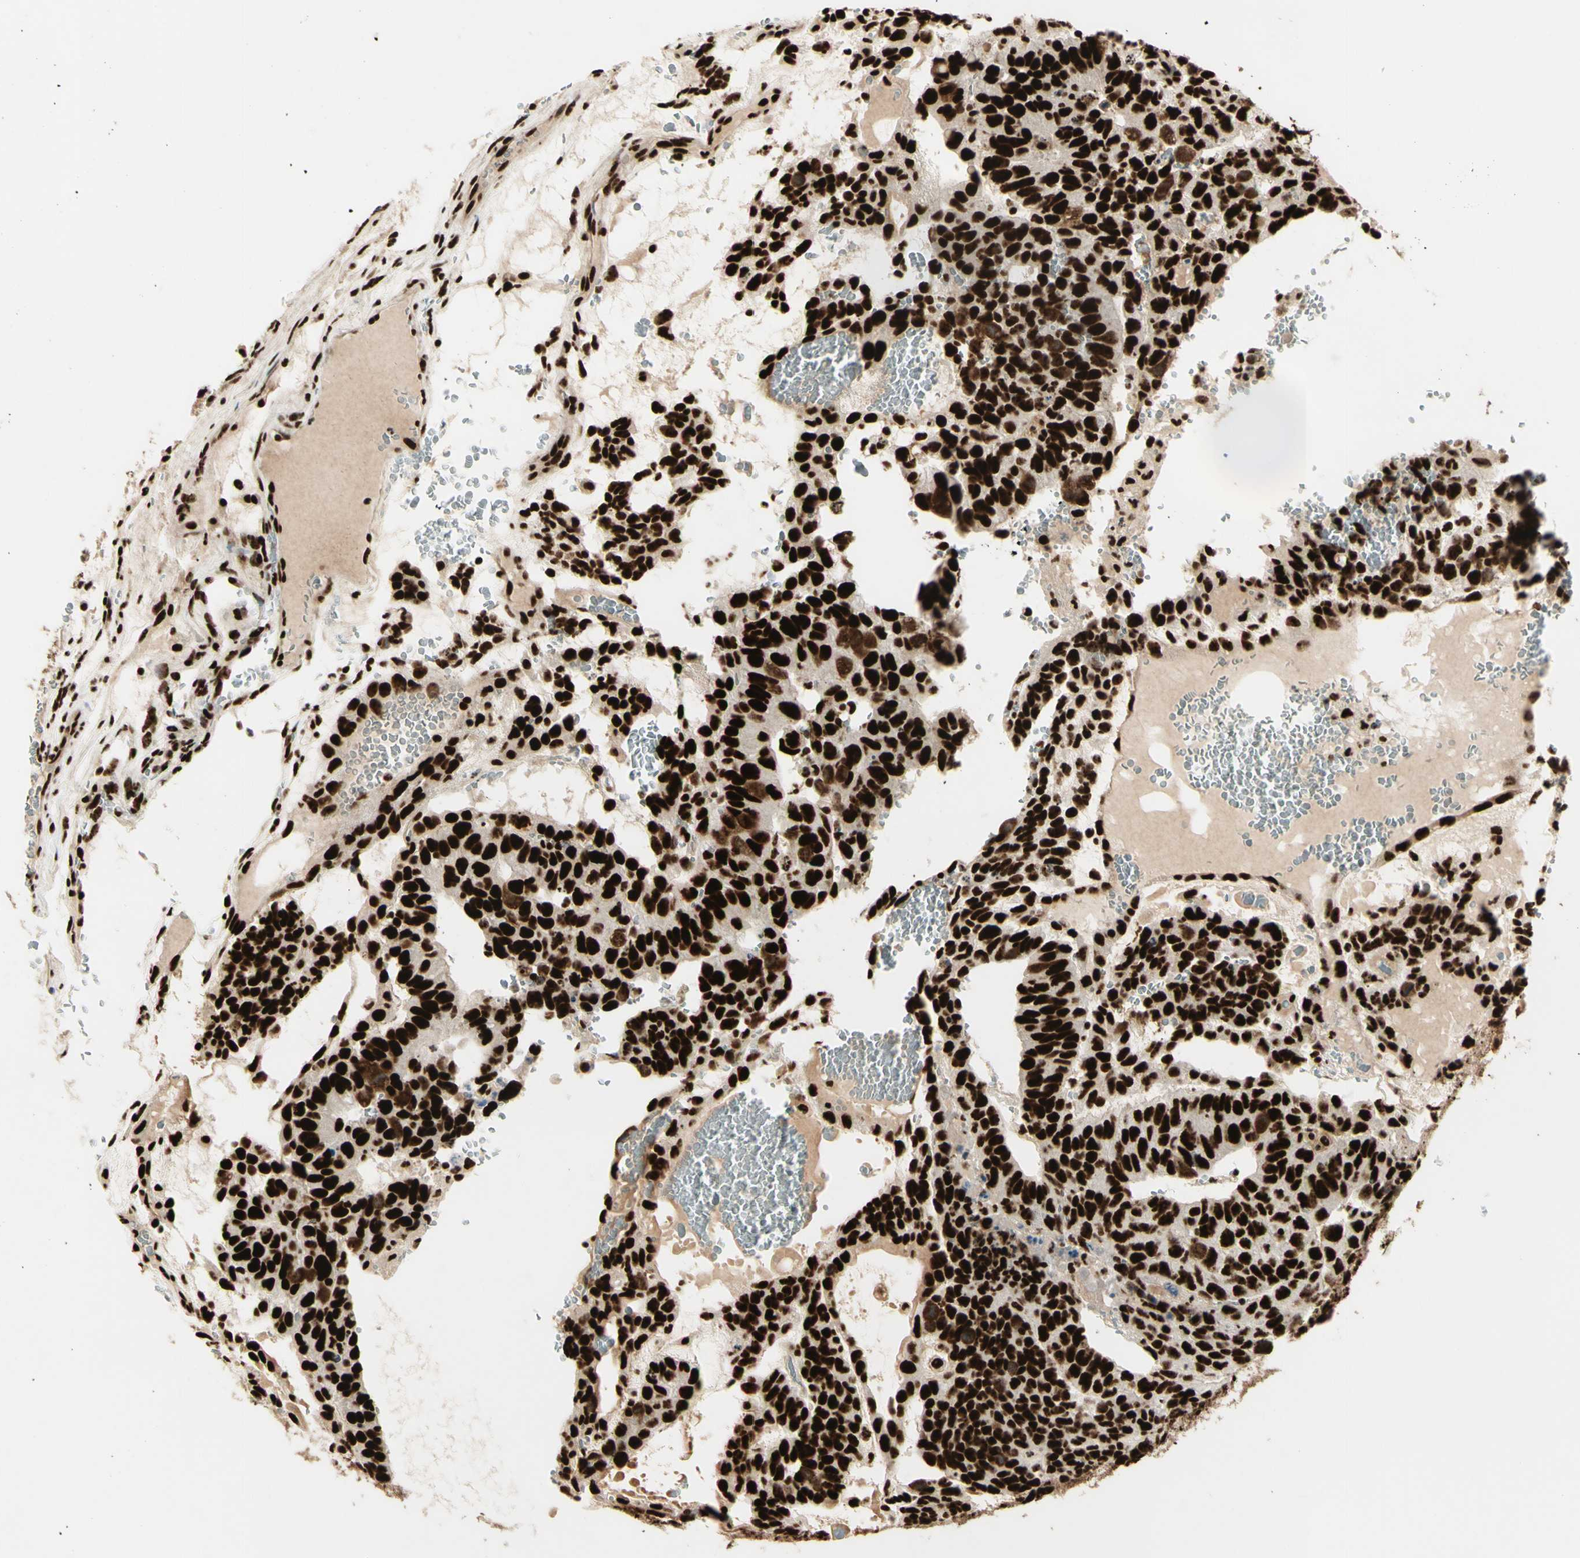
{"staining": {"intensity": "strong", "quantity": ">75%", "location": "nuclear"}, "tissue": "testis cancer", "cell_type": "Tumor cells", "image_type": "cancer", "snomed": [{"axis": "morphology", "description": "Seminoma, NOS"}, {"axis": "morphology", "description": "Carcinoma, Embryonal, NOS"}, {"axis": "topography", "description": "Testis"}], "caption": "Protein expression by IHC demonstrates strong nuclear staining in about >75% of tumor cells in testis cancer.", "gene": "DHX9", "patient": {"sex": "male", "age": 52}}